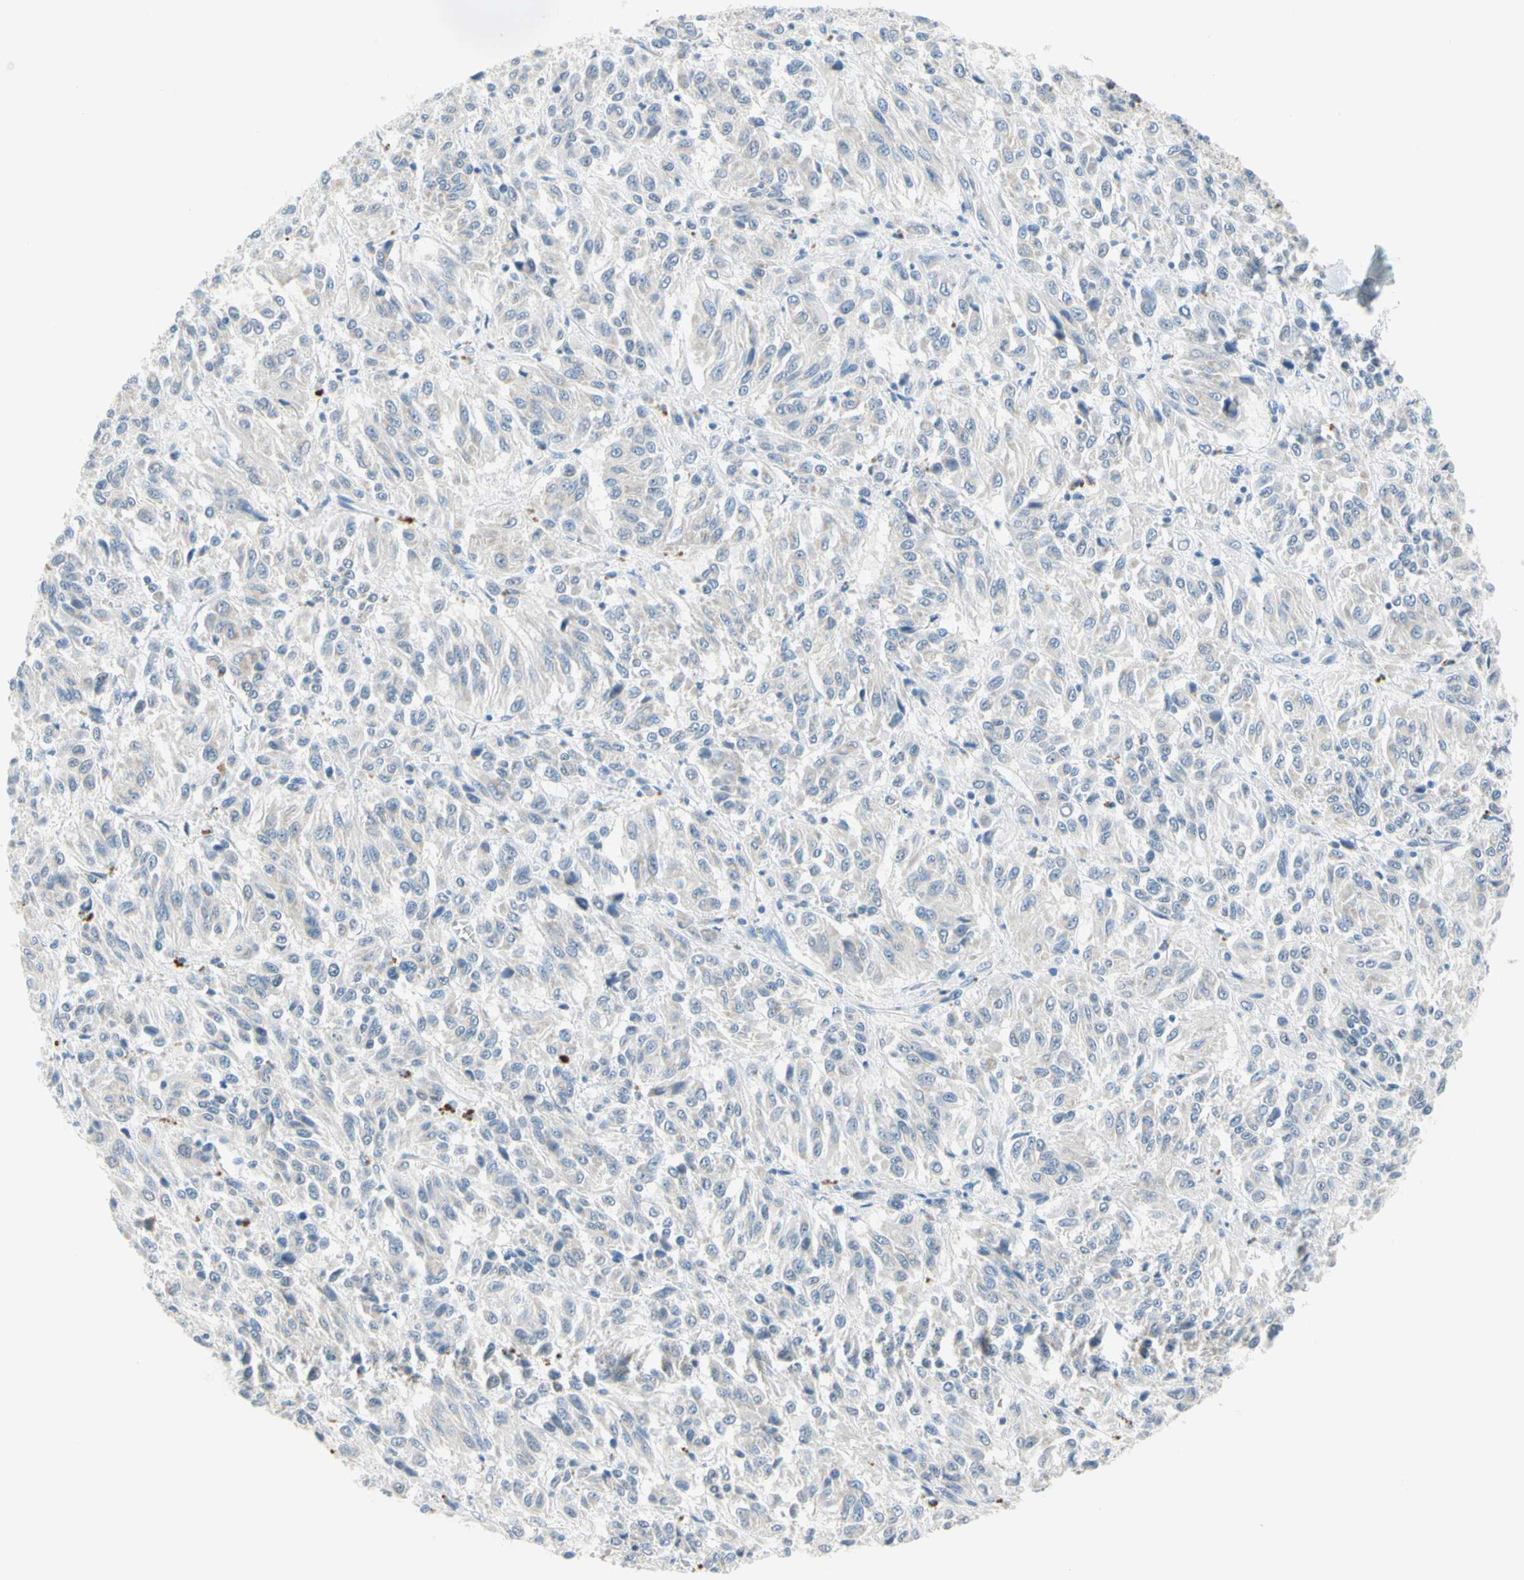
{"staining": {"intensity": "negative", "quantity": "none", "location": "none"}, "tissue": "melanoma", "cell_type": "Tumor cells", "image_type": "cancer", "snomed": [{"axis": "morphology", "description": "Malignant melanoma, Metastatic site"}, {"axis": "topography", "description": "Lung"}], "caption": "Melanoma was stained to show a protein in brown. There is no significant positivity in tumor cells. Brightfield microscopy of IHC stained with DAB (brown) and hematoxylin (blue), captured at high magnification.", "gene": "MFF", "patient": {"sex": "male", "age": 64}}